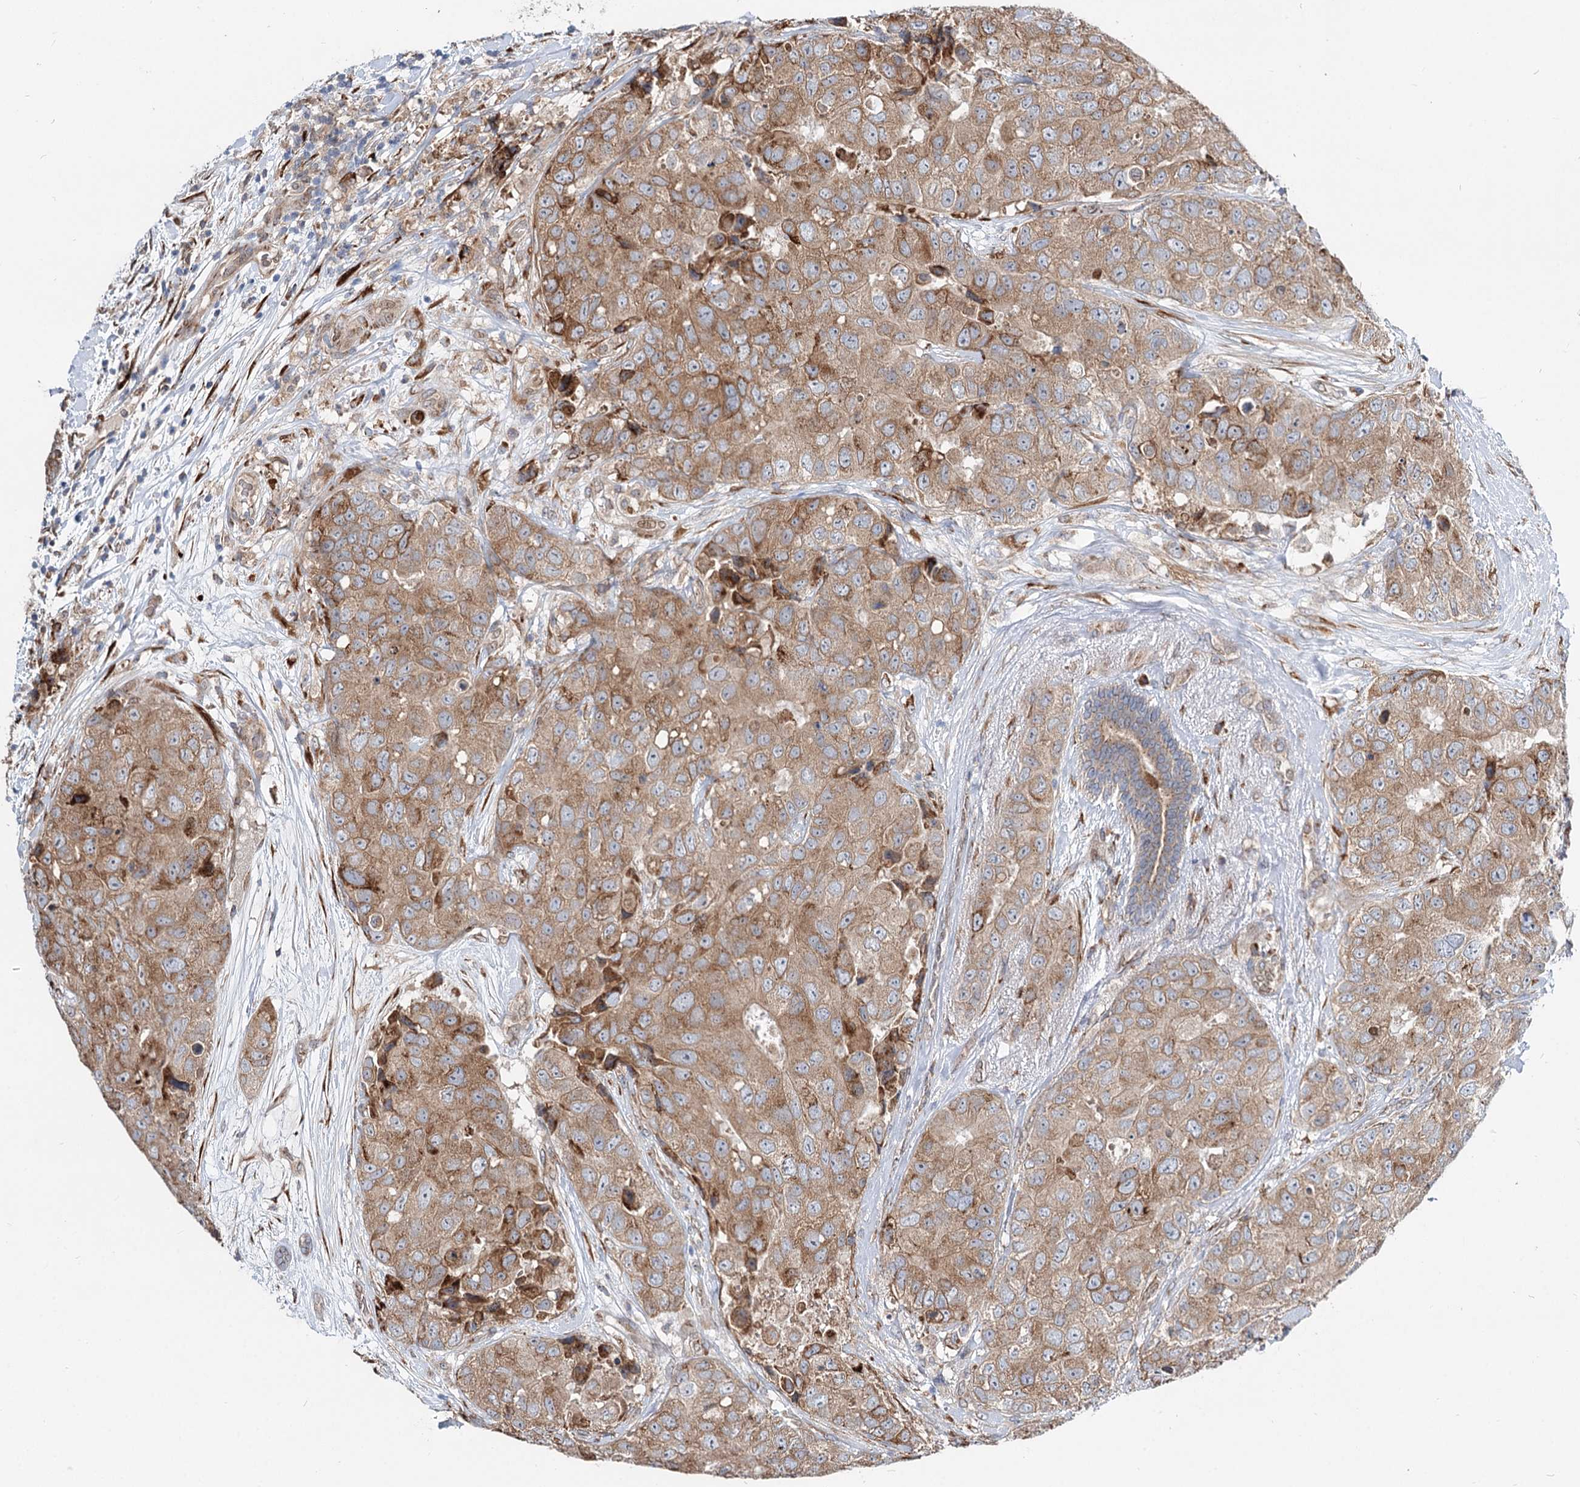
{"staining": {"intensity": "moderate", "quantity": ">75%", "location": "cytoplasmic/membranous"}, "tissue": "breast cancer", "cell_type": "Tumor cells", "image_type": "cancer", "snomed": [{"axis": "morphology", "description": "Duct carcinoma"}, {"axis": "topography", "description": "Breast"}], "caption": "Protein expression analysis of human breast intraductal carcinoma reveals moderate cytoplasmic/membranous positivity in about >75% of tumor cells.", "gene": "SPART", "patient": {"sex": "female", "age": 62}}